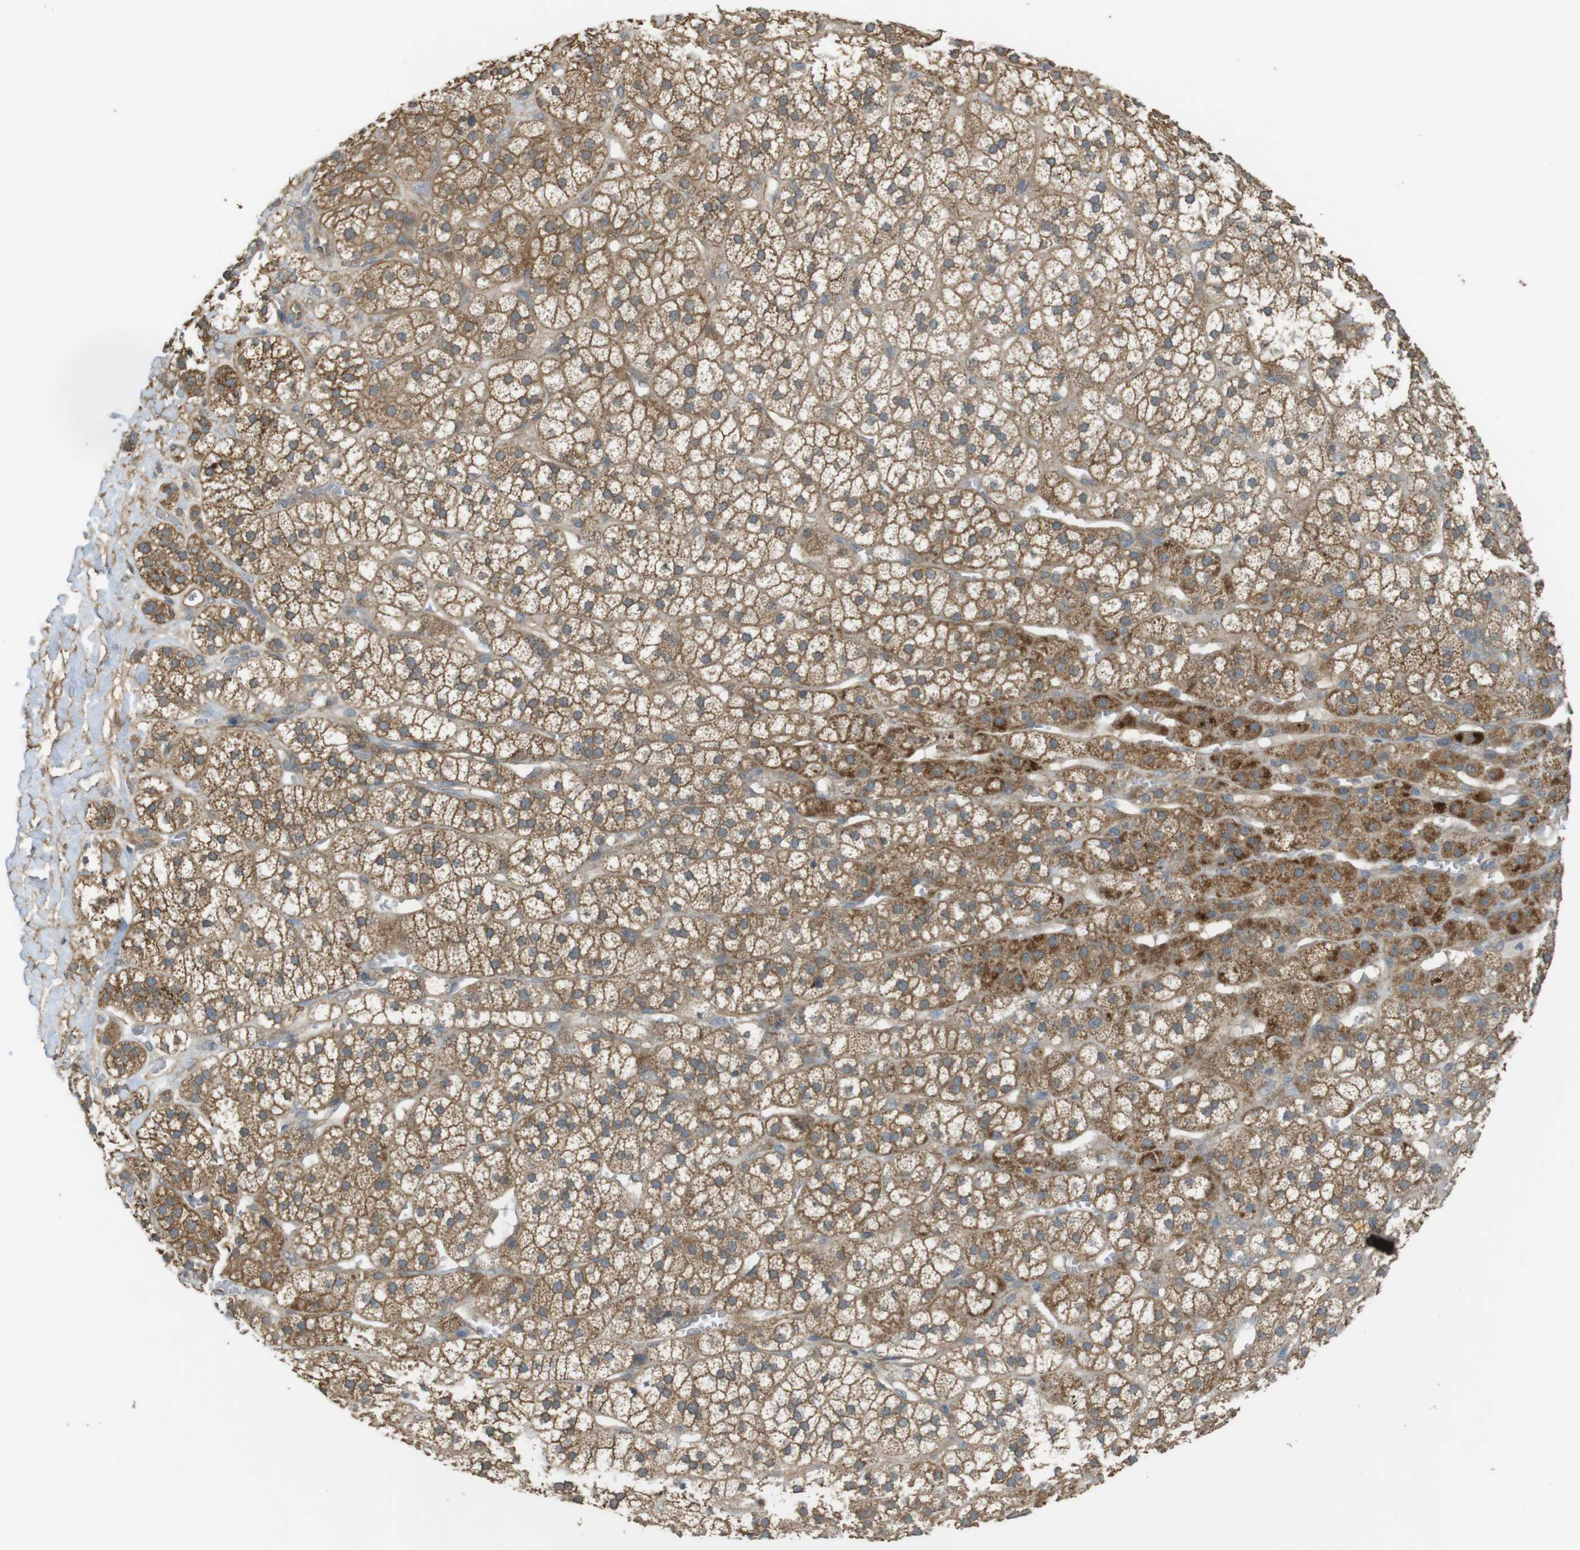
{"staining": {"intensity": "moderate", "quantity": ">75%", "location": "cytoplasmic/membranous"}, "tissue": "adrenal gland", "cell_type": "Glandular cells", "image_type": "normal", "snomed": [{"axis": "morphology", "description": "Normal tissue, NOS"}, {"axis": "topography", "description": "Adrenal gland"}], "caption": "Brown immunohistochemical staining in benign adrenal gland displays moderate cytoplasmic/membranous positivity in about >75% of glandular cells. (brown staining indicates protein expression, while blue staining denotes nuclei).", "gene": "ZDHHC20", "patient": {"sex": "male", "age": 56}}